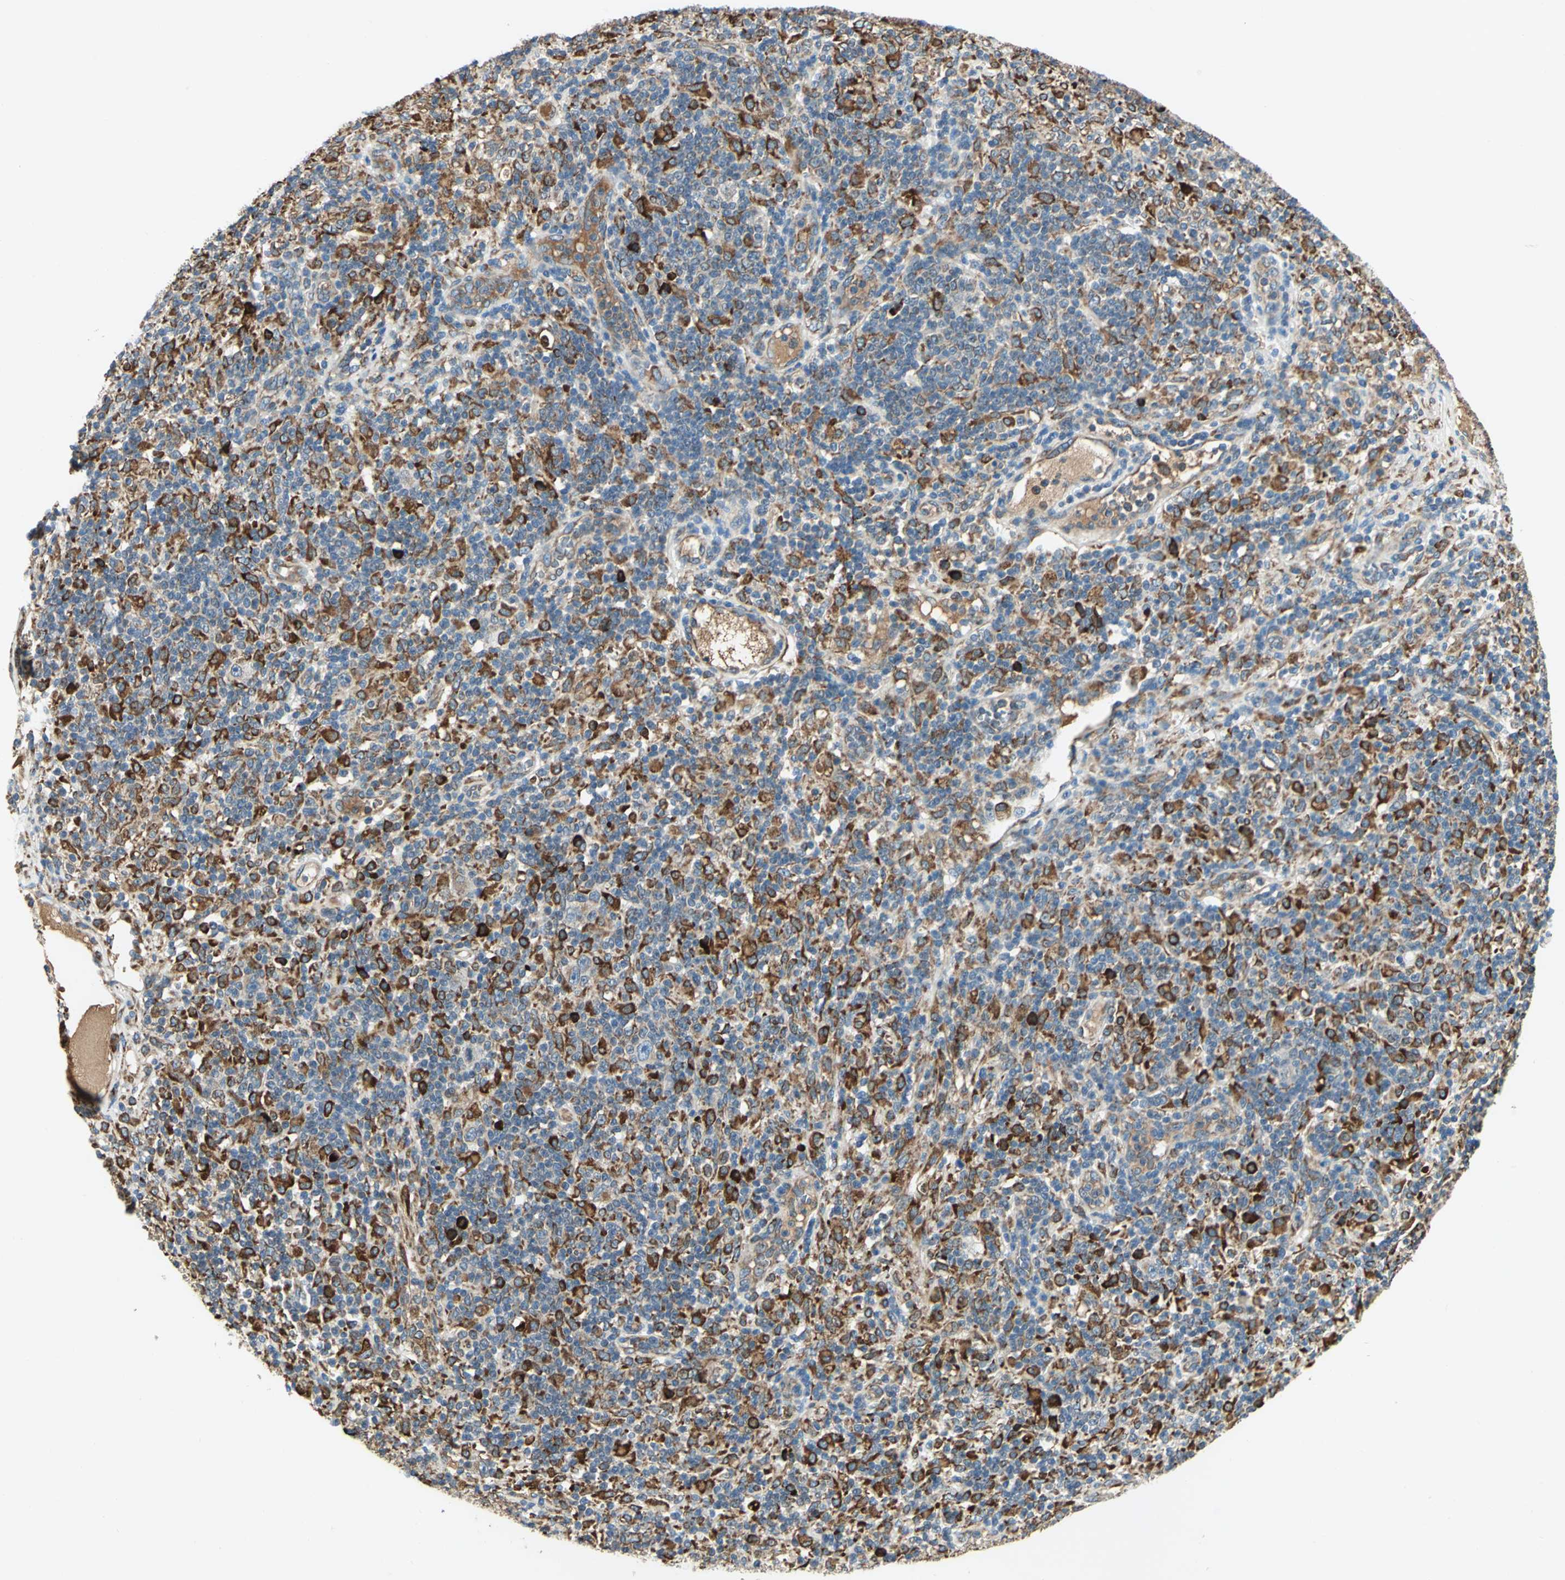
{"staining": {"intensity": "strong", "quantity": "25%-75%", "location": "cytoplasmic/membranous"}, "tissue": "lymphoma", "cell_type": "Tumor cells", "image_type": "cancer", "snomed": [{"axis": "morphology", "description": "Hodgkin's disease, NOS"}, {"axis": "topography", "description": "Lymph node"}], "caption": "This image exhibits Hodgkin's disease stained with immunohistochemistry to label a protein in brown. The cytoplasmic/membranous of tumor cells show strong positivity for the protein. Nuclei are counter-stained blue.", "gene": "PDIA4", "patient": {"sex": "male", "age": 70}}